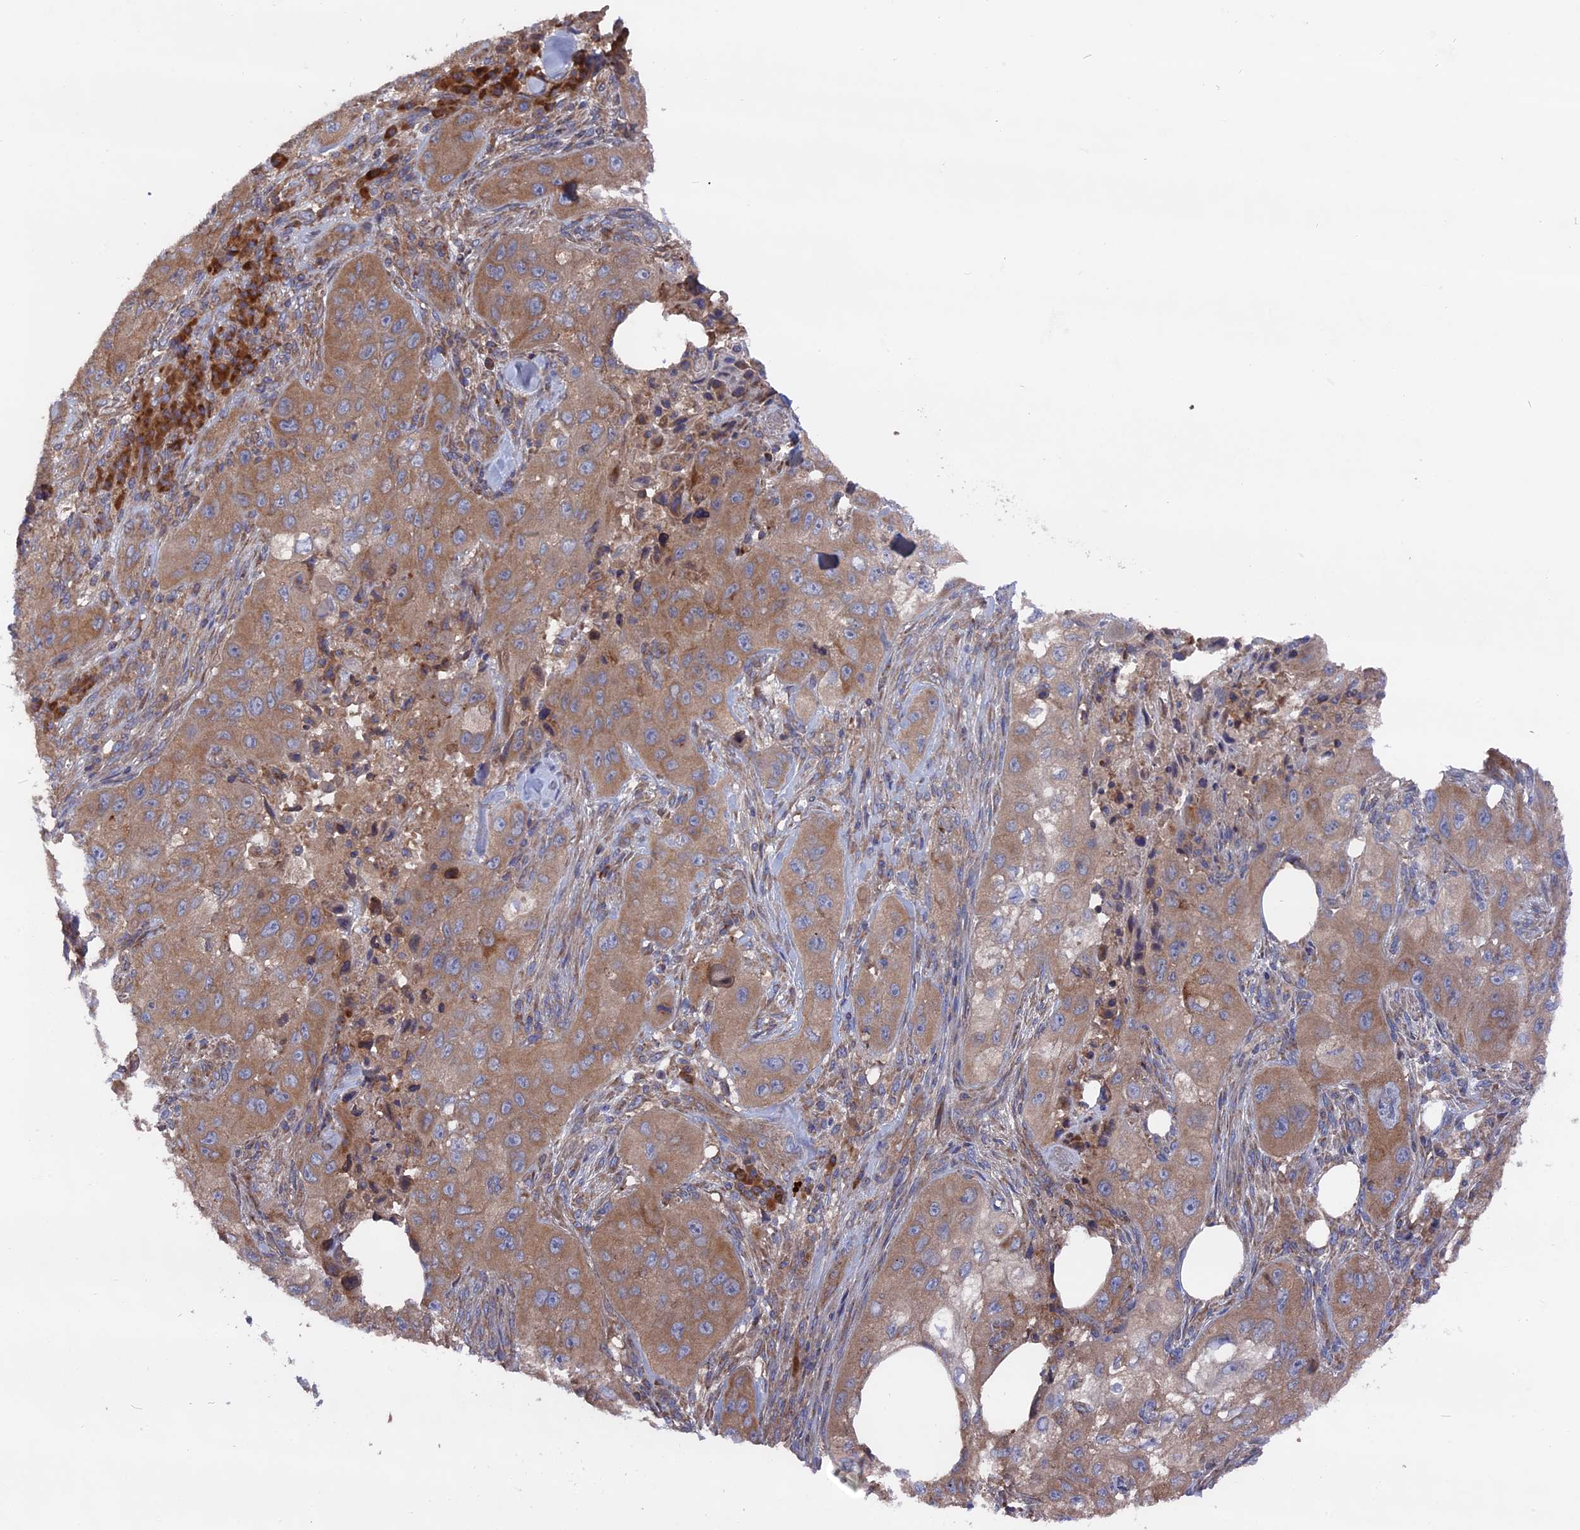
{"staining": {"intensity": "moderate", "quantity": "25%-75%", "location": "cytoplasmic/membranous"}, "tissue": "skin cancer", "cell_type": "Tumor cells", "image_type": "cancer", "snomed": [{"axis": "morphology", "description": "Squamous cell carcinoma, NOS"}, {"axis": "topography", "description": "Skin"}, {"axis": "topography", "description": "Subcutis"}], "caption": "Skin cancer stained with immunohistochemistry displays moderate cytoplasmic/membranous positivity in approximately 25%-75% of tumor cells.", "gene": "TELO2", "patient": {"sex": "male", "age": 73}}